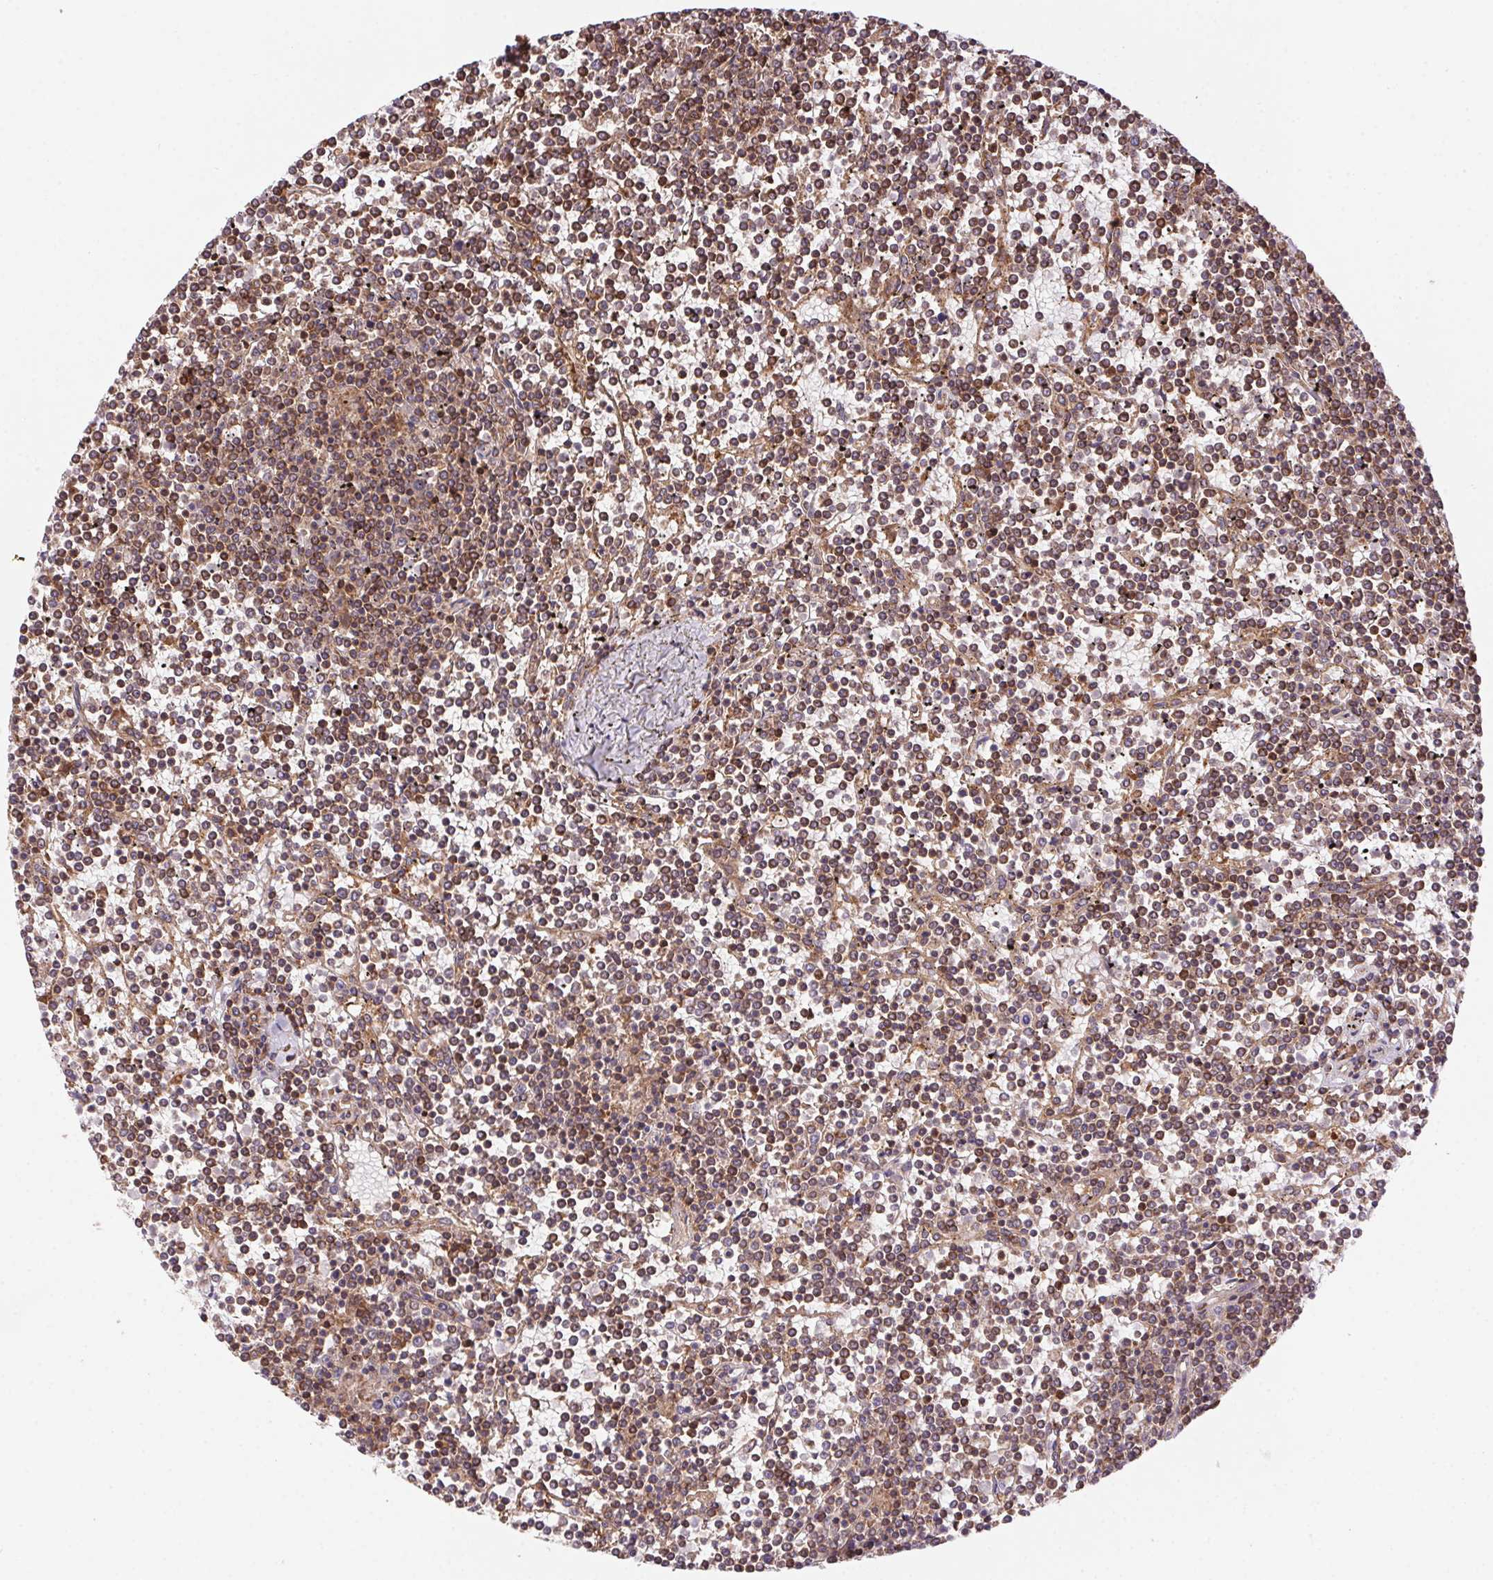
{"staining": {"intensity": "moderate", "quantity": ">75%", "location": "cytoplasmic/membranous,nuclear"}, "tissue": "lymphoma", "cell_type": "Tumor cells", "image_type": "cancer", "snomed": [{"axis": "morphology", "description": "Malignant lymphoma, non-Hodgkin's type, Low grade"}, {"axis": "topography", "description": "Spleen"}], "caption": "Lymphoma was stained to show a protein in brown. There is medium levels of moderate cytoplasmic/membranous and nuclear expression in about >75% of tumor cells. (brown staining indicates protein expression, while blue staining denotes nuclei).", "gene": "MEX3D", "patient": {"sex": "female", "age": 19}}